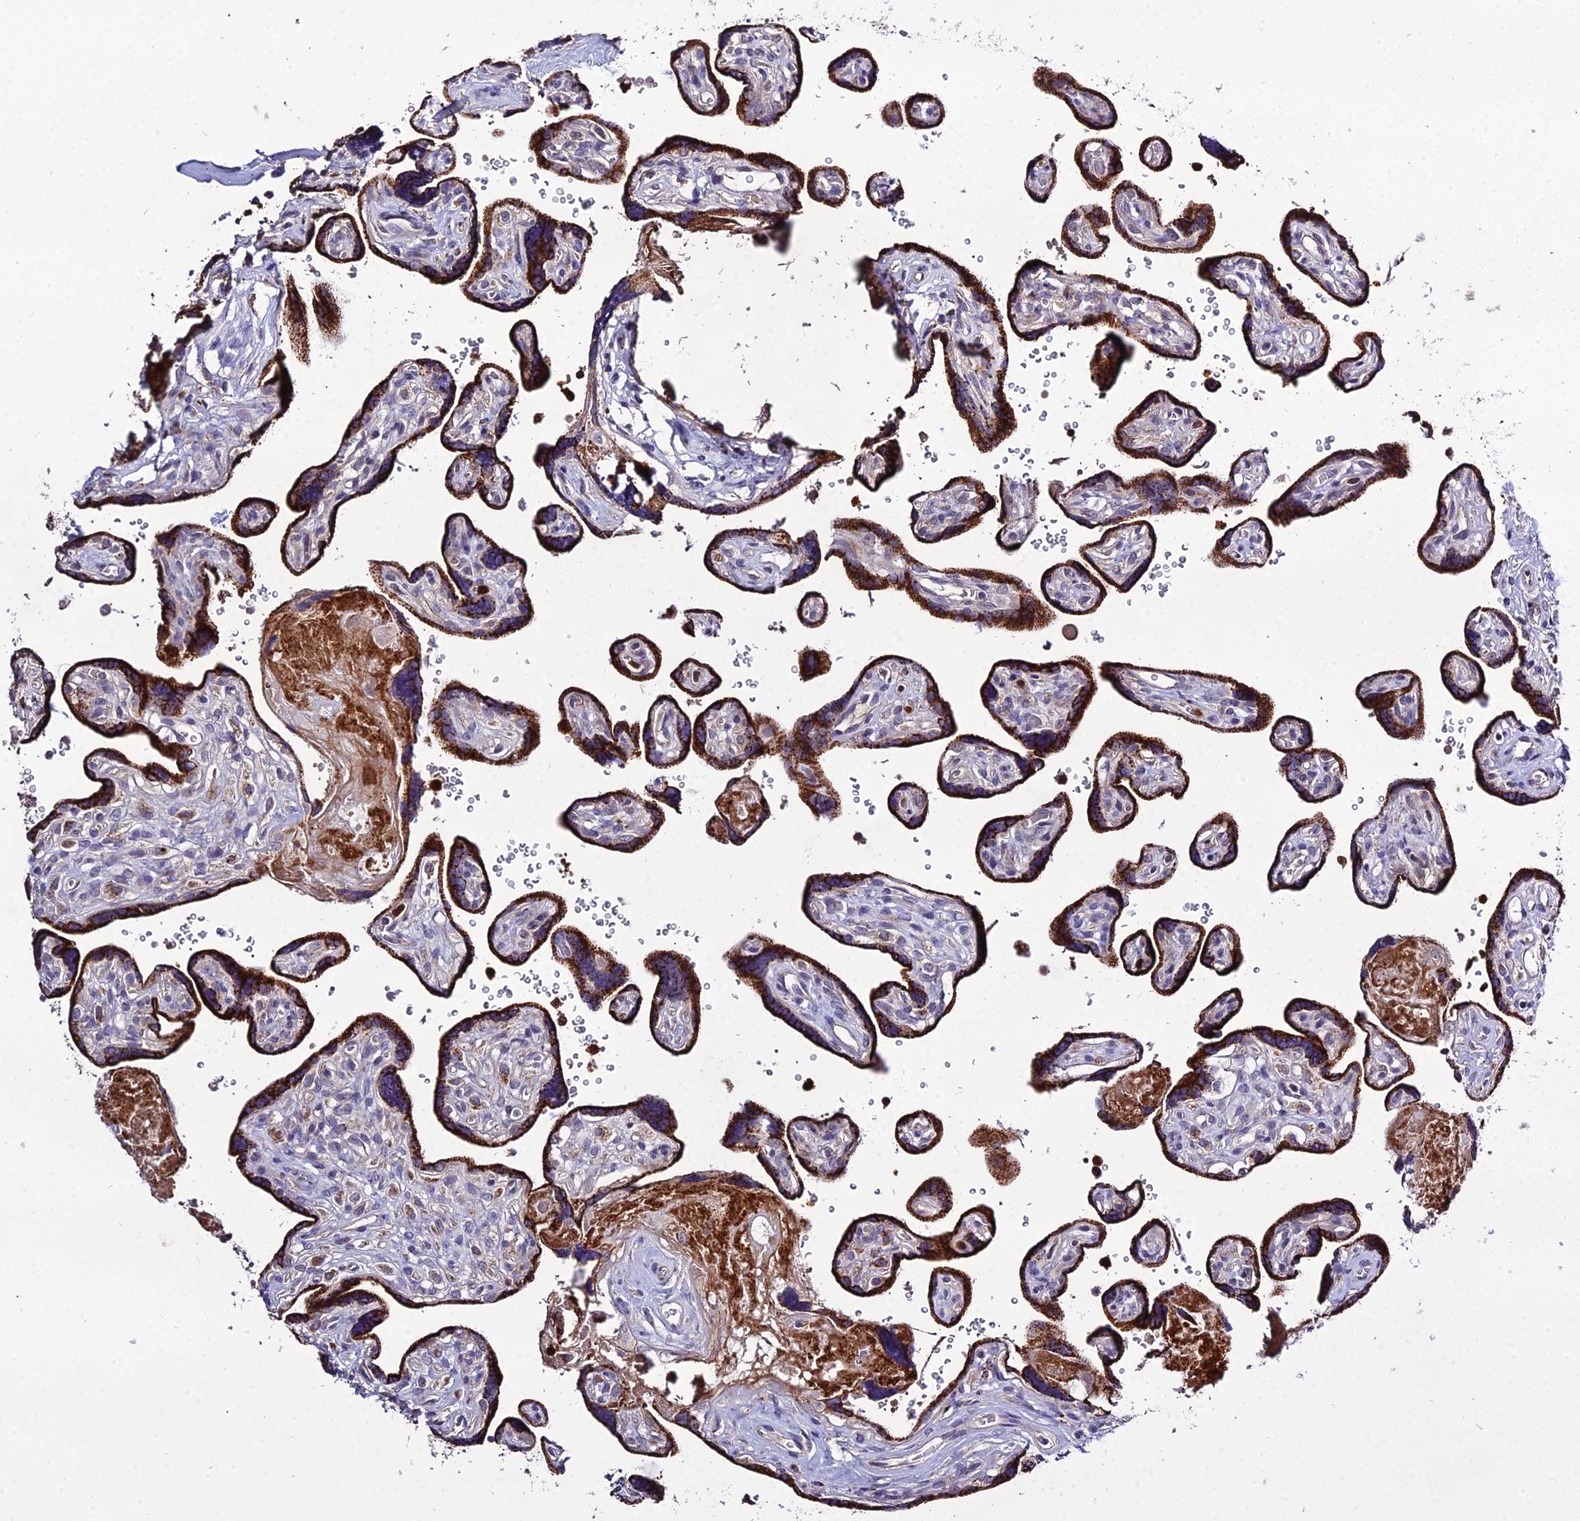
{"staining": {"intensity": "weak", "quantity": "25%-75%", "location": "cytoplasmic/membranous"}, "tissue": "placenta", "cell_type": "Decidual cells", "image_type": "normal", "snomed": [{"axis": "morphology", "description": "Normal tissue, NOS"}, {"axis": "topography", "description": "Placenta"}], "caption": "Immunohistochemistry (IHC) of normal human placenta demonstrates low levels of weak cytoplasmic/membranous staining in about 25%-75% of decidual cells. (brown staining indicates protein expression, while blue staining denotes nuclei).", "gene": "EID2", "patient": {"sex": "female", "age": 39}}